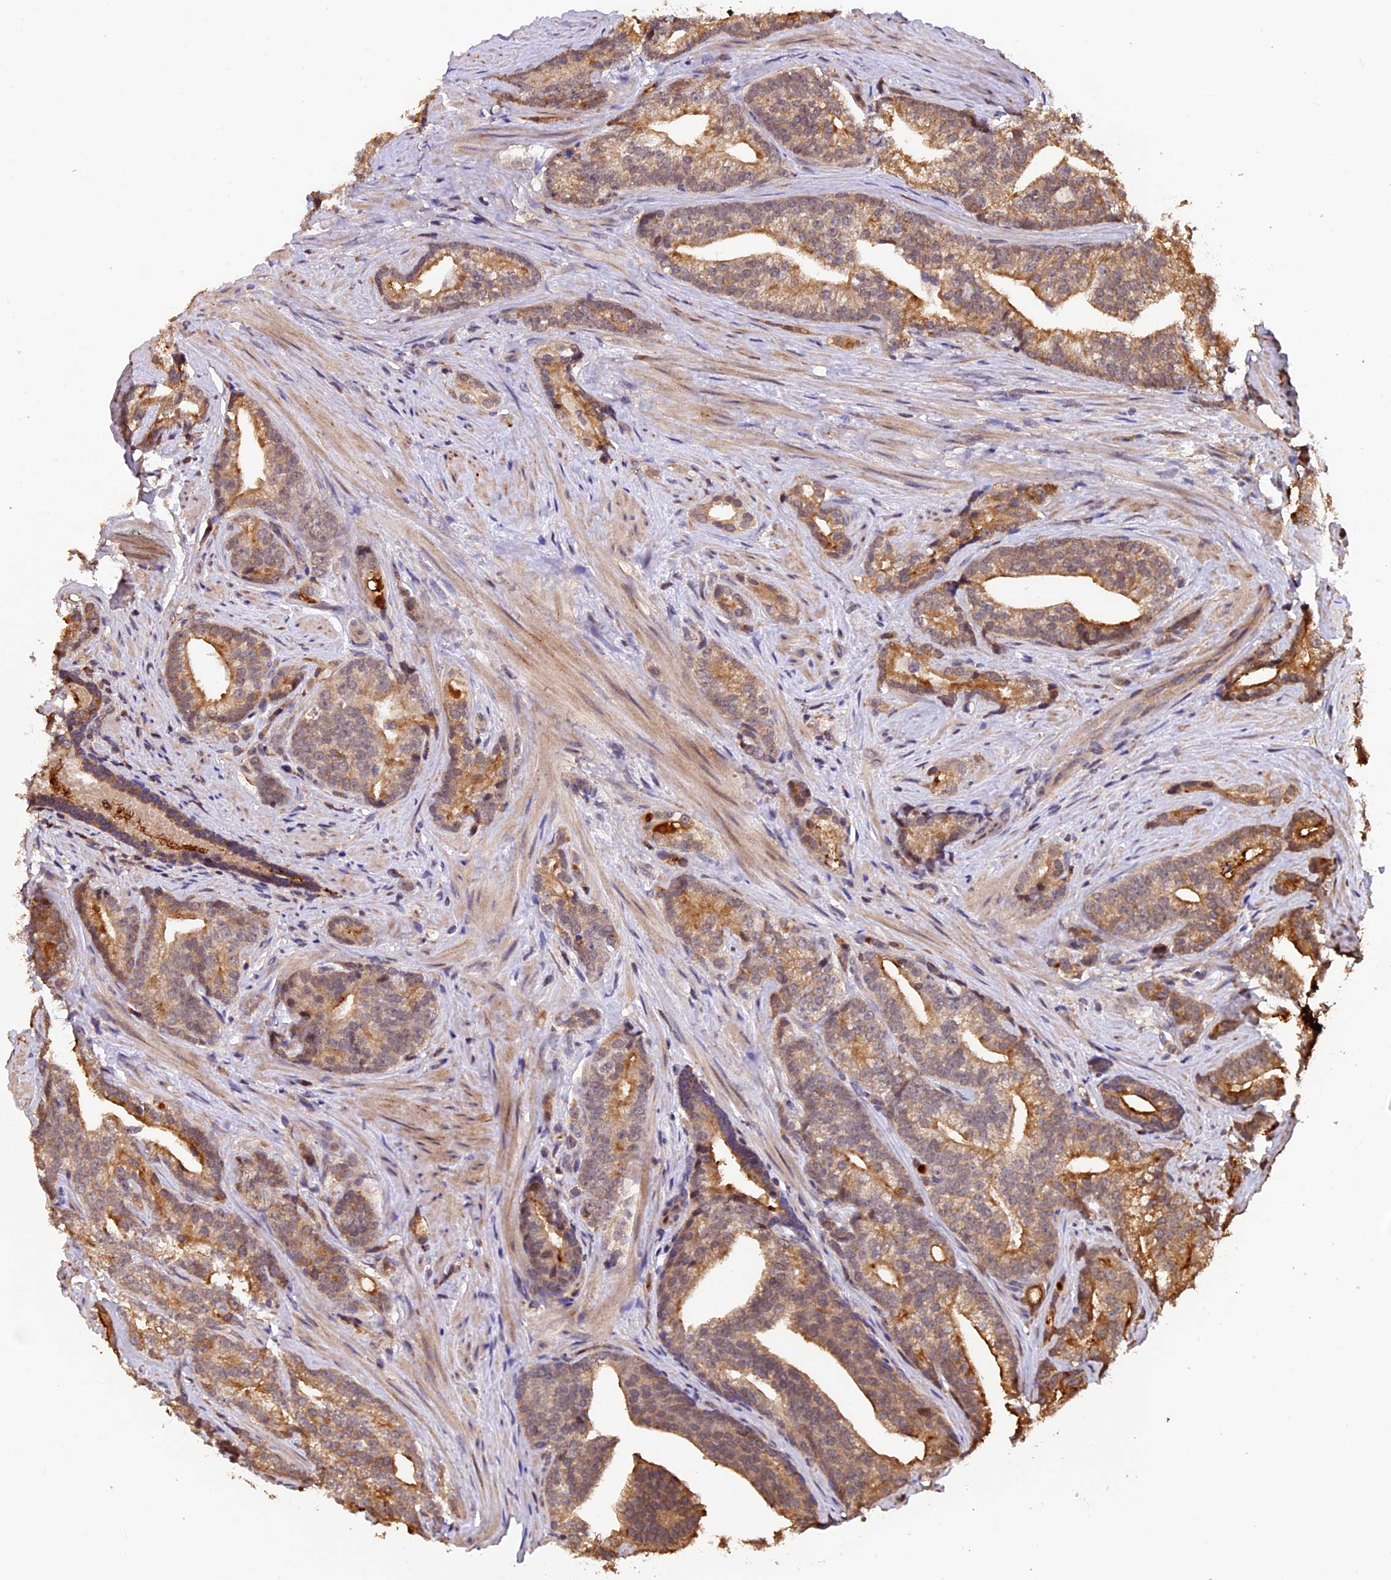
{"staining": {"intensity": "moderate", "quantity": "25%-75%", "location": "cytoplasmic/membranous"}, "tissue": "prostate cancer", "cell_type": "Tumor cells", "image_type": "cancer", "snomed": [{"axis": "morphology", "description": "Adenocarcinoma, Low grade"}, {"axis": "topography", "description": "Prostate"}], "caption": "Low-grade adenocarcinoma (prostate) stained with a brown dye reveals moderate cytoplasmic/membranous positive positivity in about 25%-75% of tumor cells.", "gene": "PKD2L2", "patient": {"sex": "male", "age": 71}}